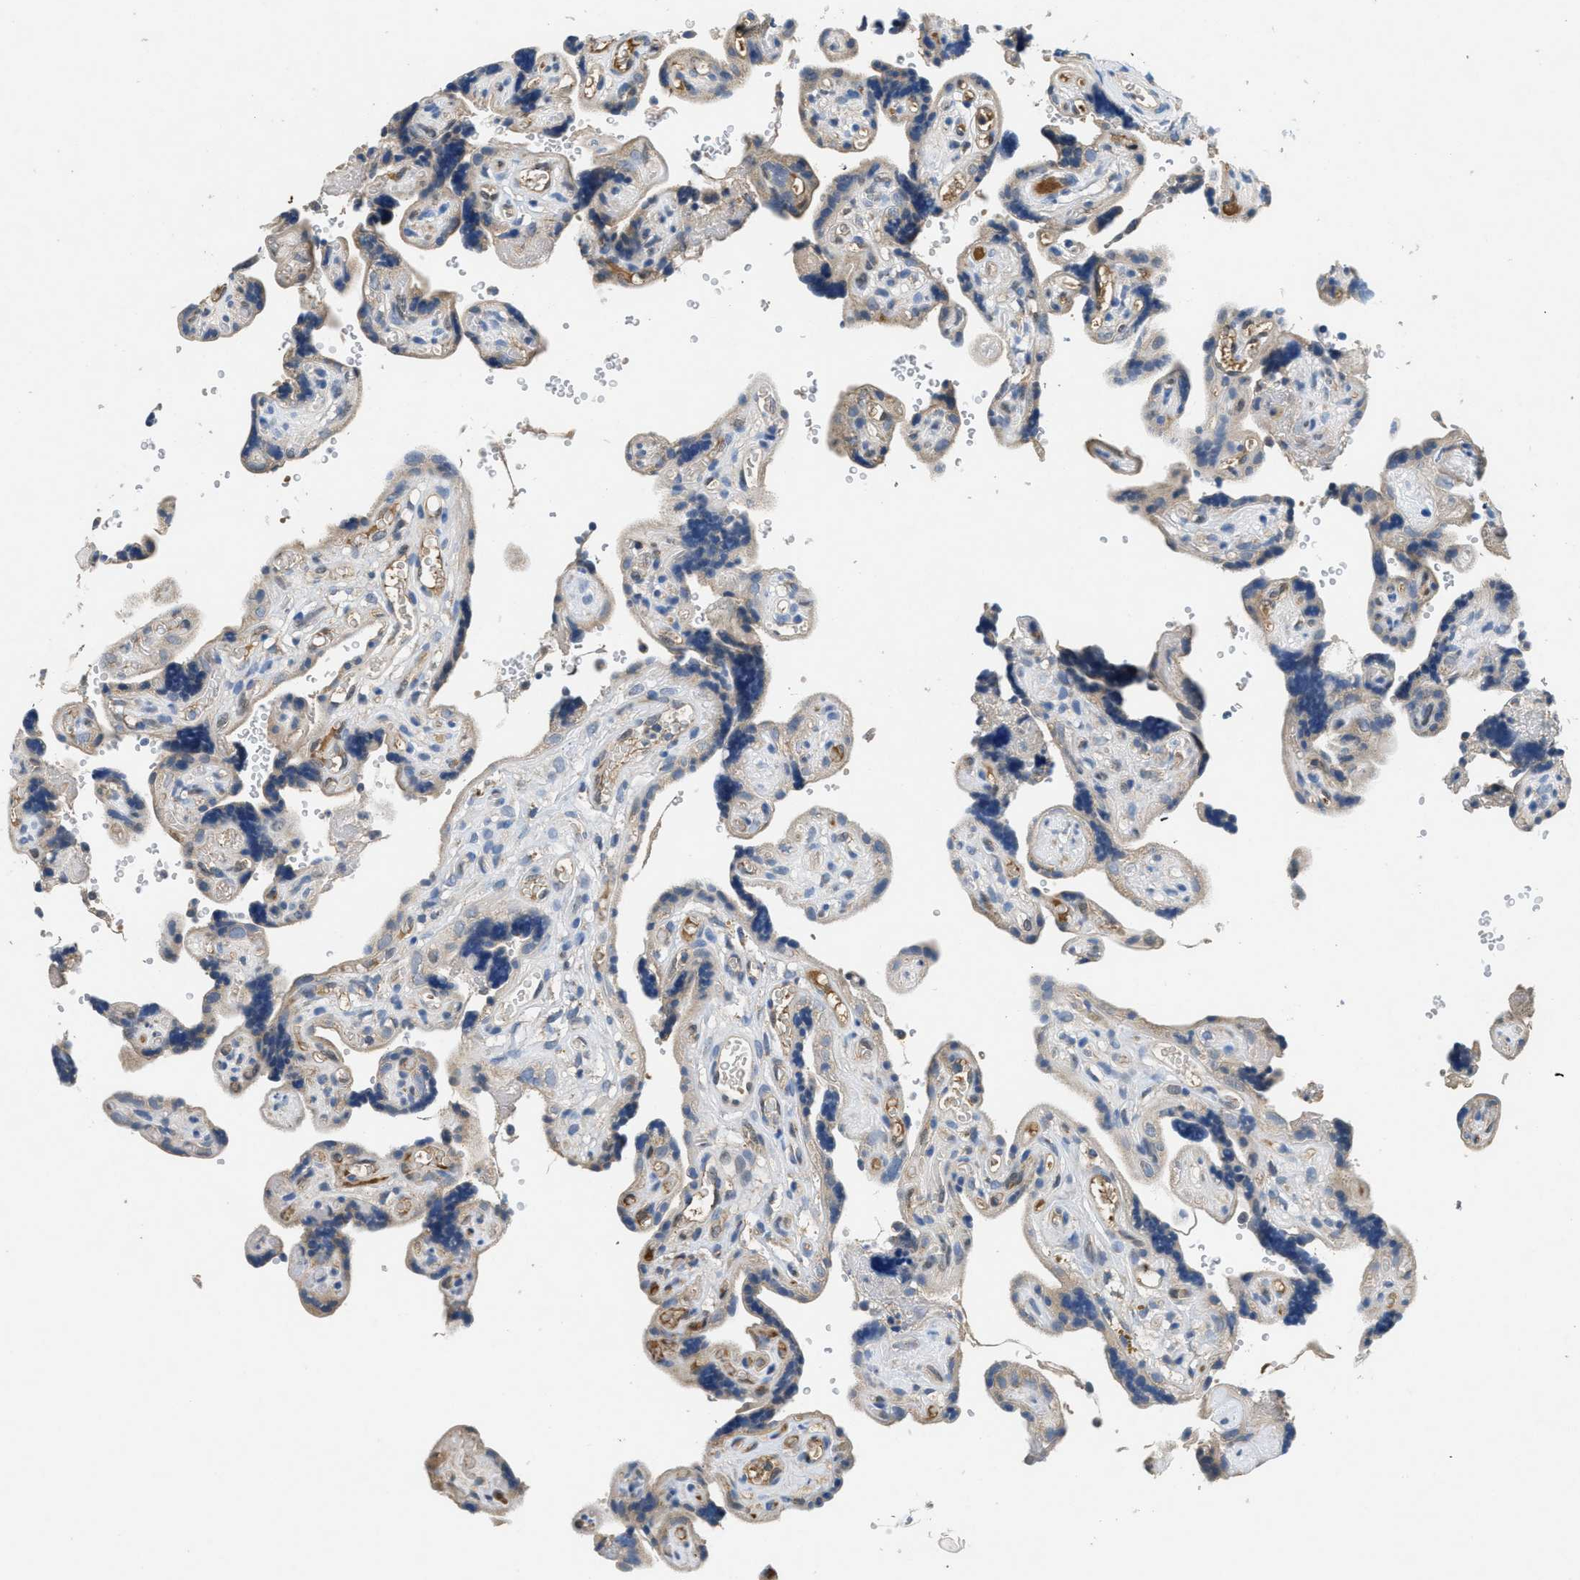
{"staining": {"intensity": "negative", "quantity": "none", "location": "none"}, "tissue": "placenta", "cell_type": "Decidual cells", "image_type": "normal", "snomed": [{"axis": "morphology", "description": "Normal tissue, NOS"}, {"axis": "topography", "description": "Placenta"}], "caption": "Normal placenta was stained to show a protein in brown. There is no significant positivity in decidual cells. Nuclei are stained in blue.", "gene": "PNKD", "patient": {"sex": "female", "age": 30}}